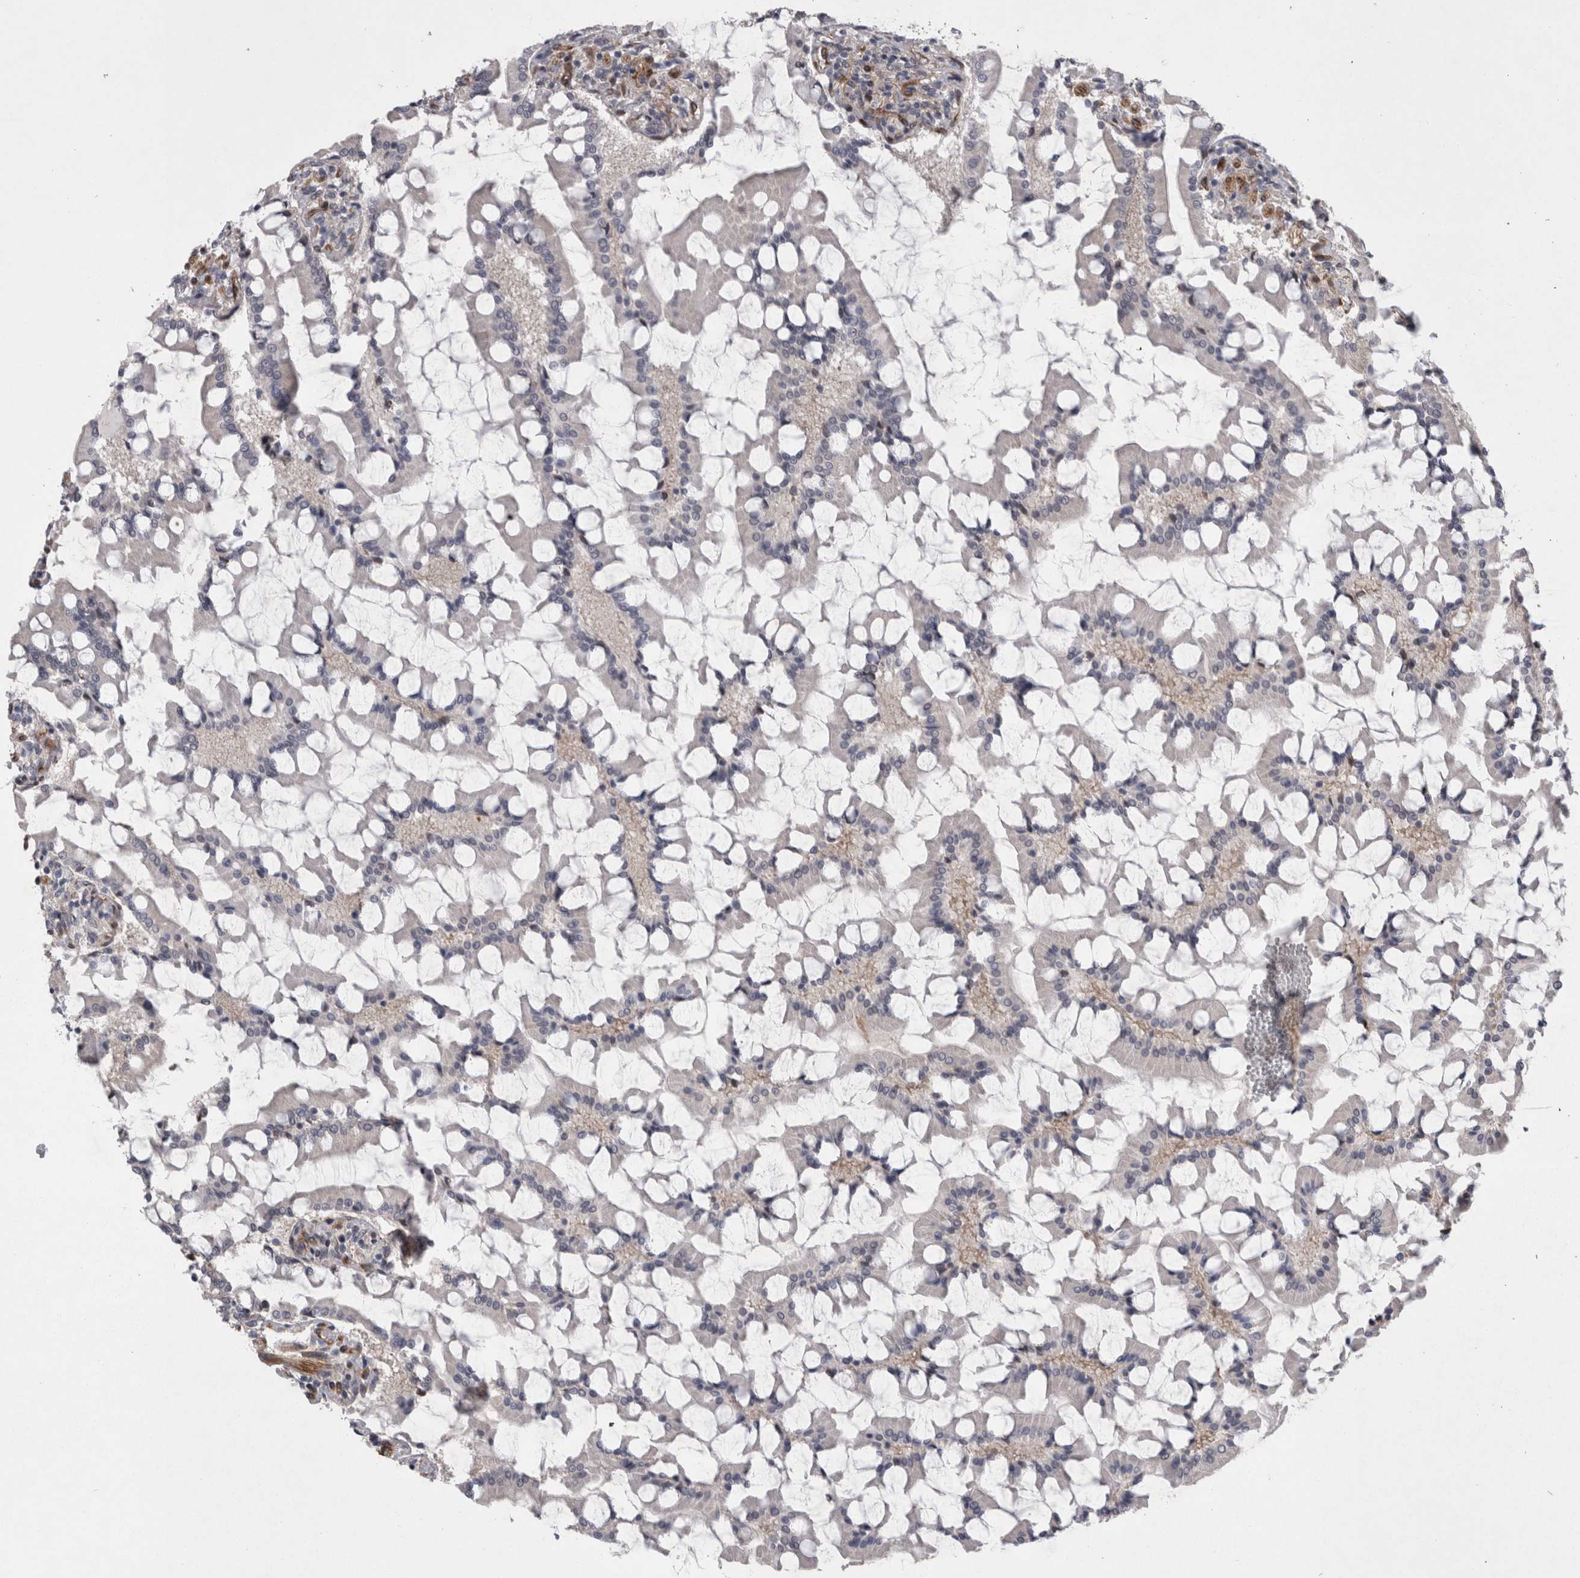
{"staining": {"intensity": "weak", "quantity": "<25%", "location": "cytoplasmic/membranous"}, "tissue": "small intestine", "cell_type": "Glandular cells", "image_type": "normal", "snomed": [{"axis": "morphology", "description": "Normal tissue, NOS"}, {"axis": "topography", "description": "Small intestine"}], "caption": "An immunohistochemistry (IHC) image of unremarkable small intestine is shown. There is no staining in glandular cells of small intestine.", "gene": "DDX6", "patient": {"sex": "male", "age": 41}}